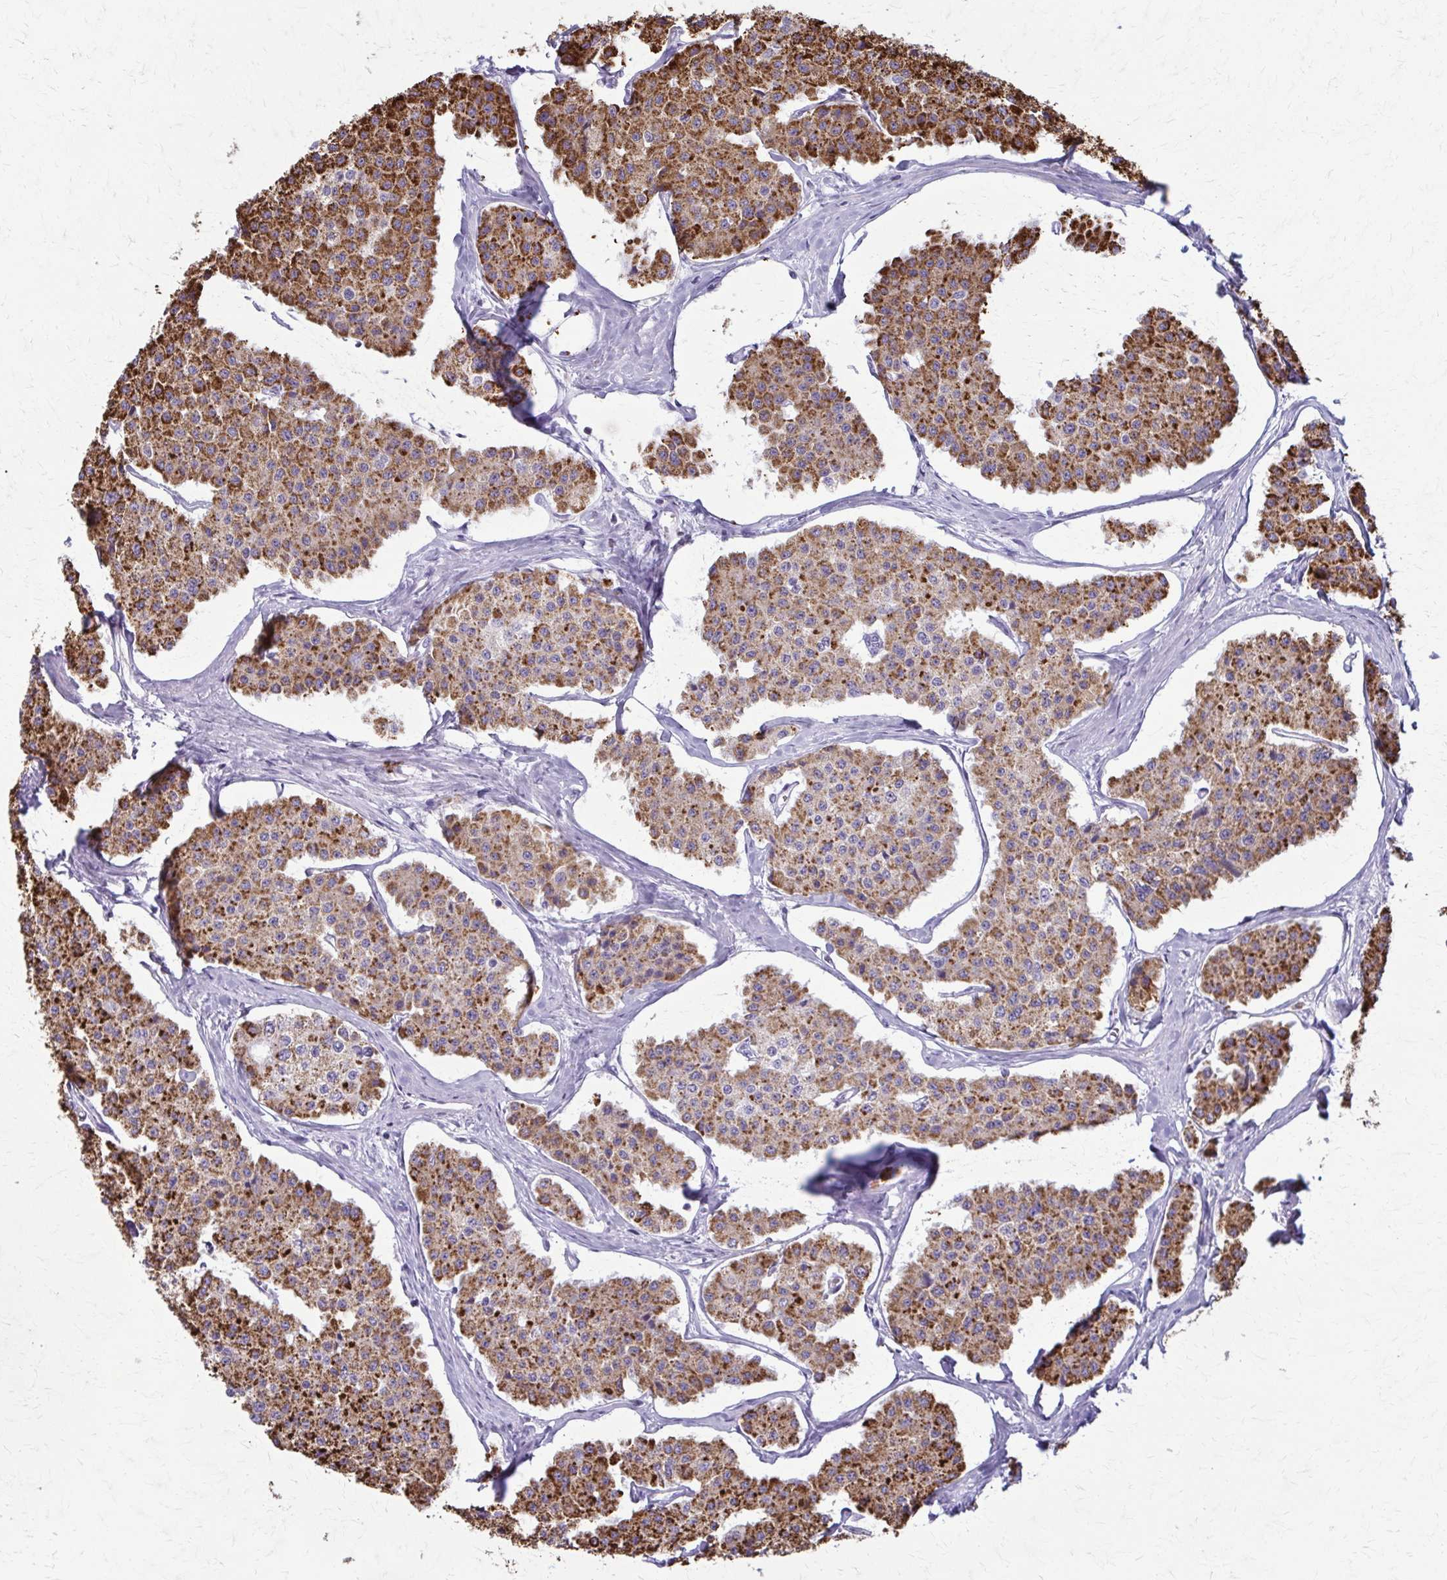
{"staining": {"intensity": "strong", "quantity": ">75%", "location": "cytoplasmic/membranous"}, "tissue": "carcinoid", "cell_type": "Tumor cells", "image_type": "cancer", "snomed": [{"axis": "morphology", "description": "Carcinoid, malignant, NOS"}, {"axis": "topography", "description": "Small intestine"}], "caption": "This is a photomicrograph of IHC staining of carcinoid (malignant), which shows strong positivity in the cytoplasmic/membranous of tumor cells.", "gene": "TVP23A", "patient": {"sex": "female", "age": 65}}